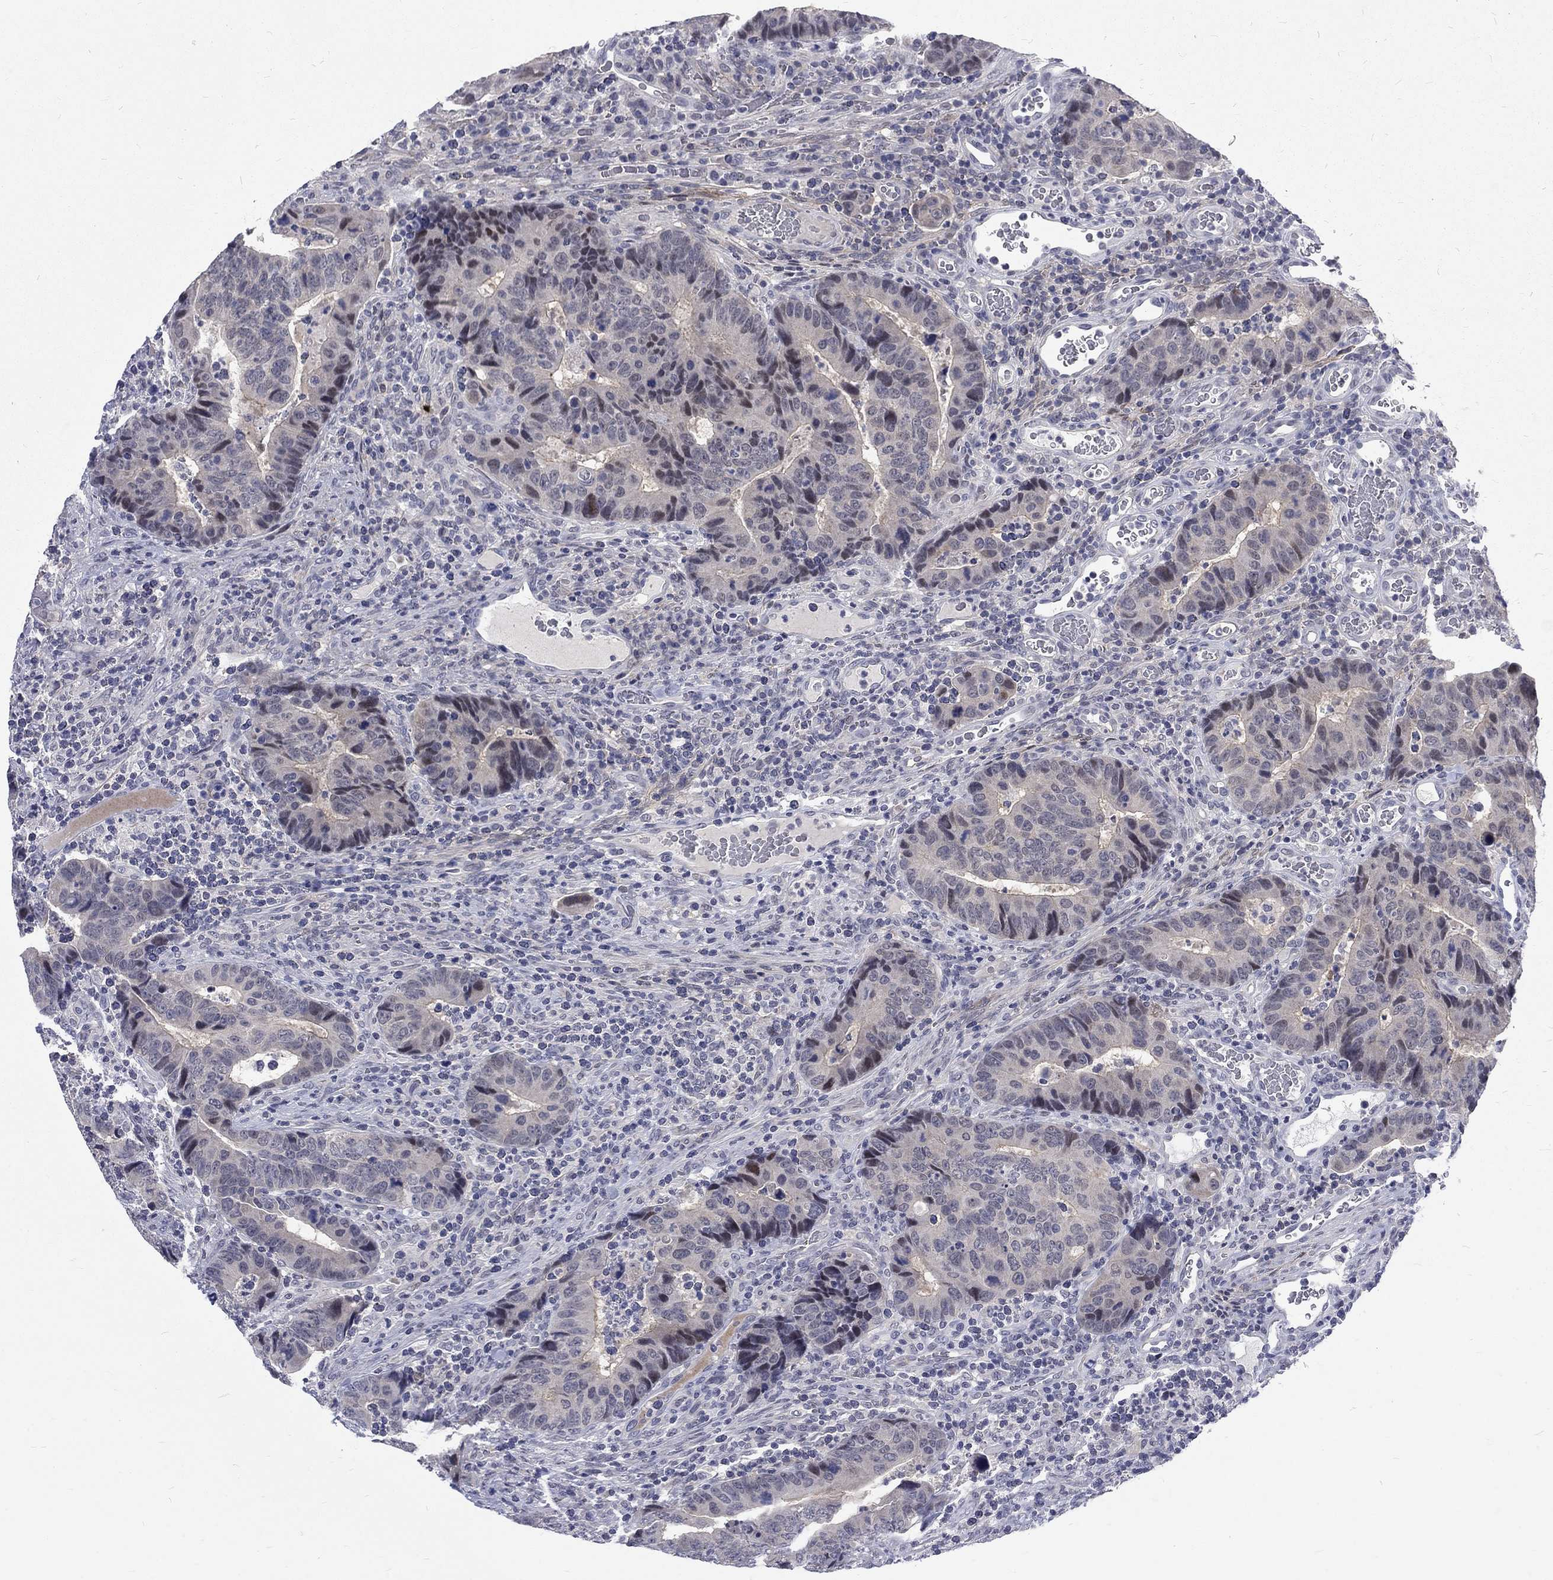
{"staining": {"intensity": "negative", "quantity": "none", "location": "none"}, "tissue": "colorectal cancer", "cell_type": "Tumor cells", "image_type": "cancer", "snomed": [{"axis": "morphology", "description": "Adenocarcinoma, NOS"}, {"axis": "topography", "description": "Colon"}], "caption": "This is a micrograph of IHC staining of colorectal cancer, which shows no staining in tumor cells.", "gene": "PHKA1", "patient": {"sex": "female", "age": 56}}